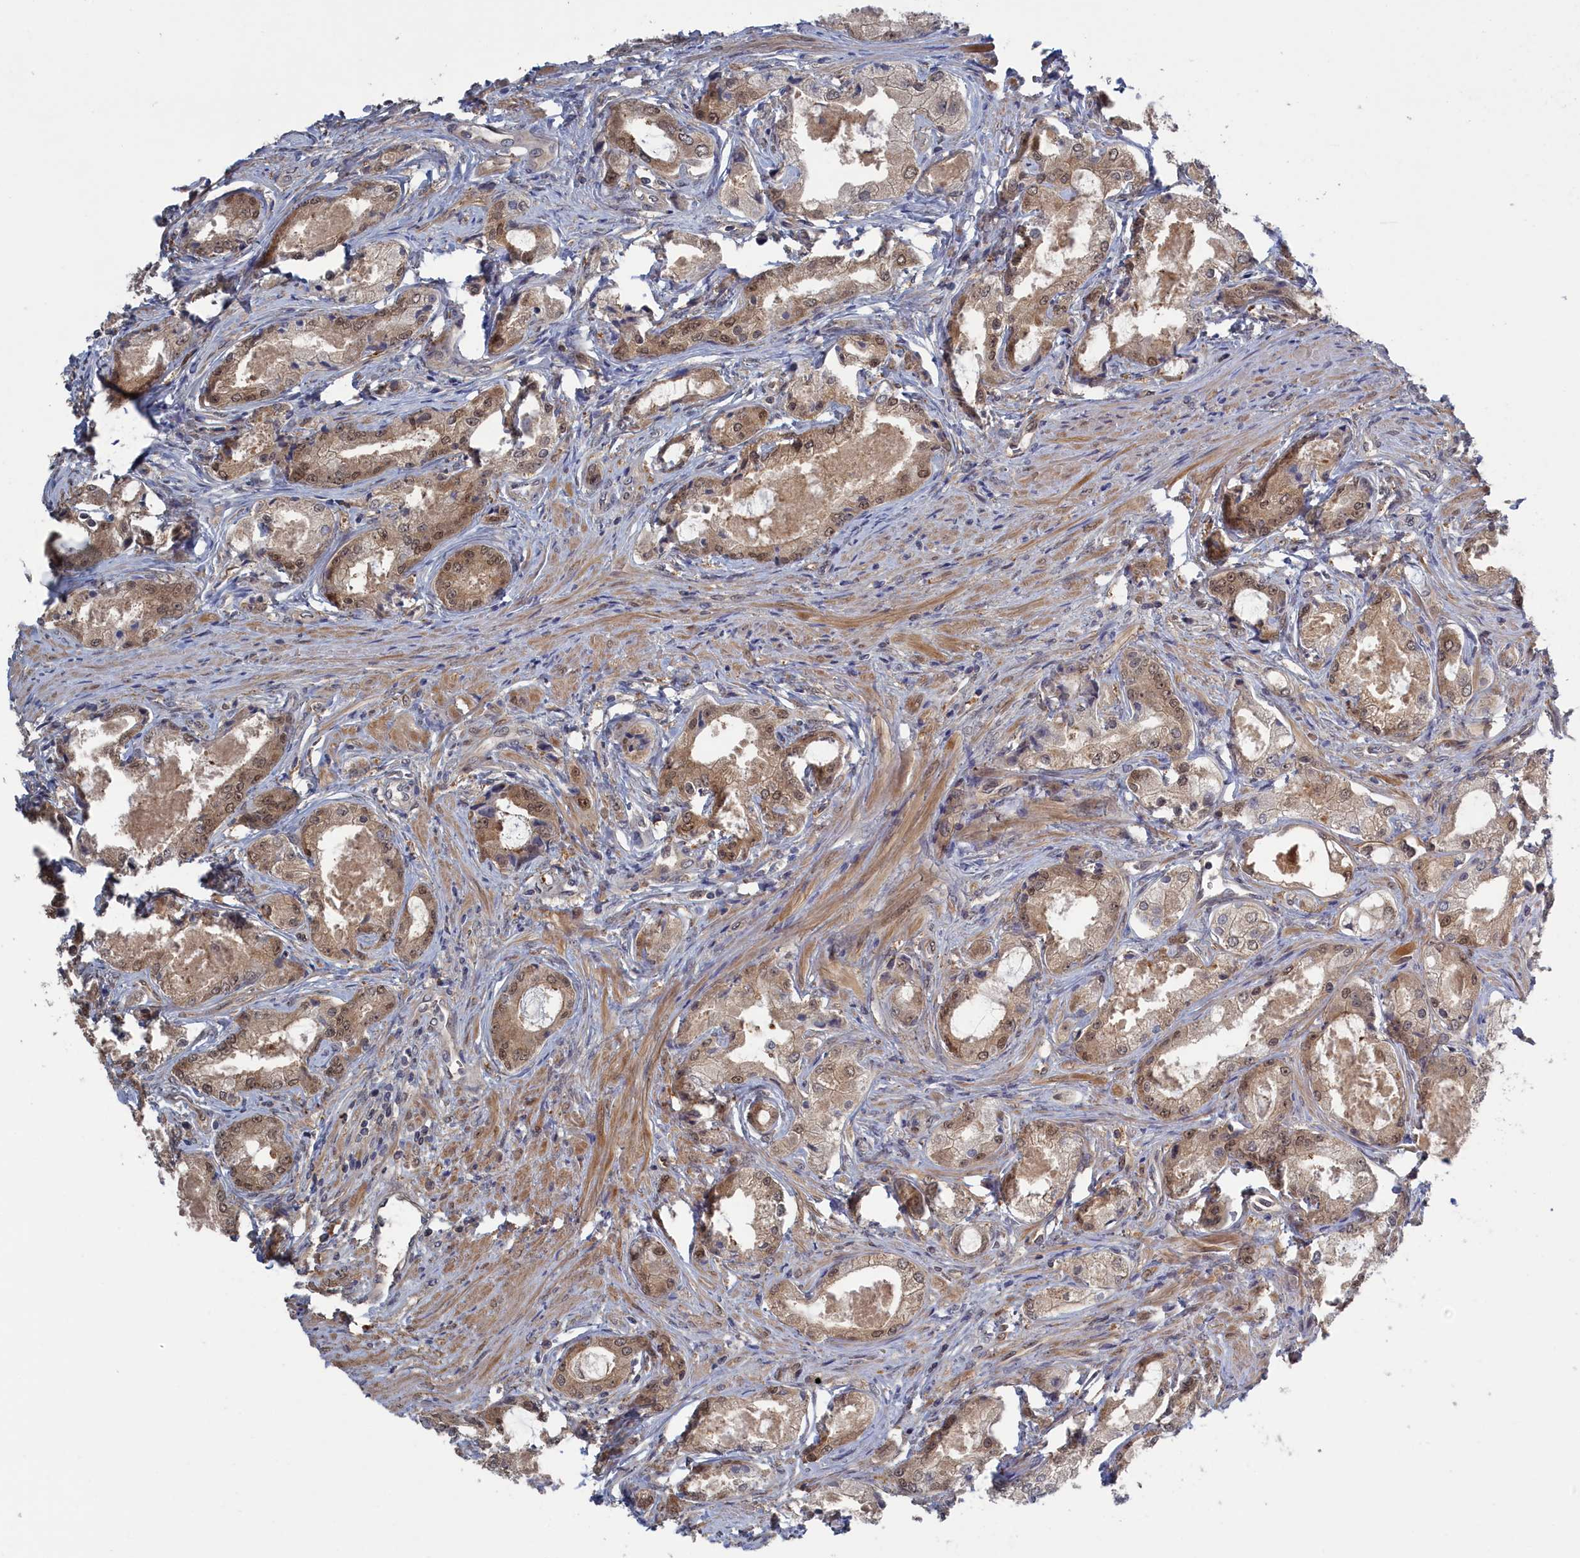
{"staining": {"intensity": "moderate", "quantity": ">75%", "location": "cytoplasmic/membranous,nuclear"}, "tissue": "prostate cancer", "cell_type": "Tumor cells", "image_type": "cancer", "snomed": [{"axis": "morphology", "description": "Adenocarcinoma, Low grade"}, {"axis": "topography", "description": "Prostate"}], "caption": "Approximately >75% of tumor cells in human adenocarcinoma (low-grade) (prostate) reveal moderate cytoplasmic/membranous and nuclear protein positivity as visualized by brown immunohistochemical staining.", "gene": "IRGQ", "patient": {"sex": "male", "age": 68}}